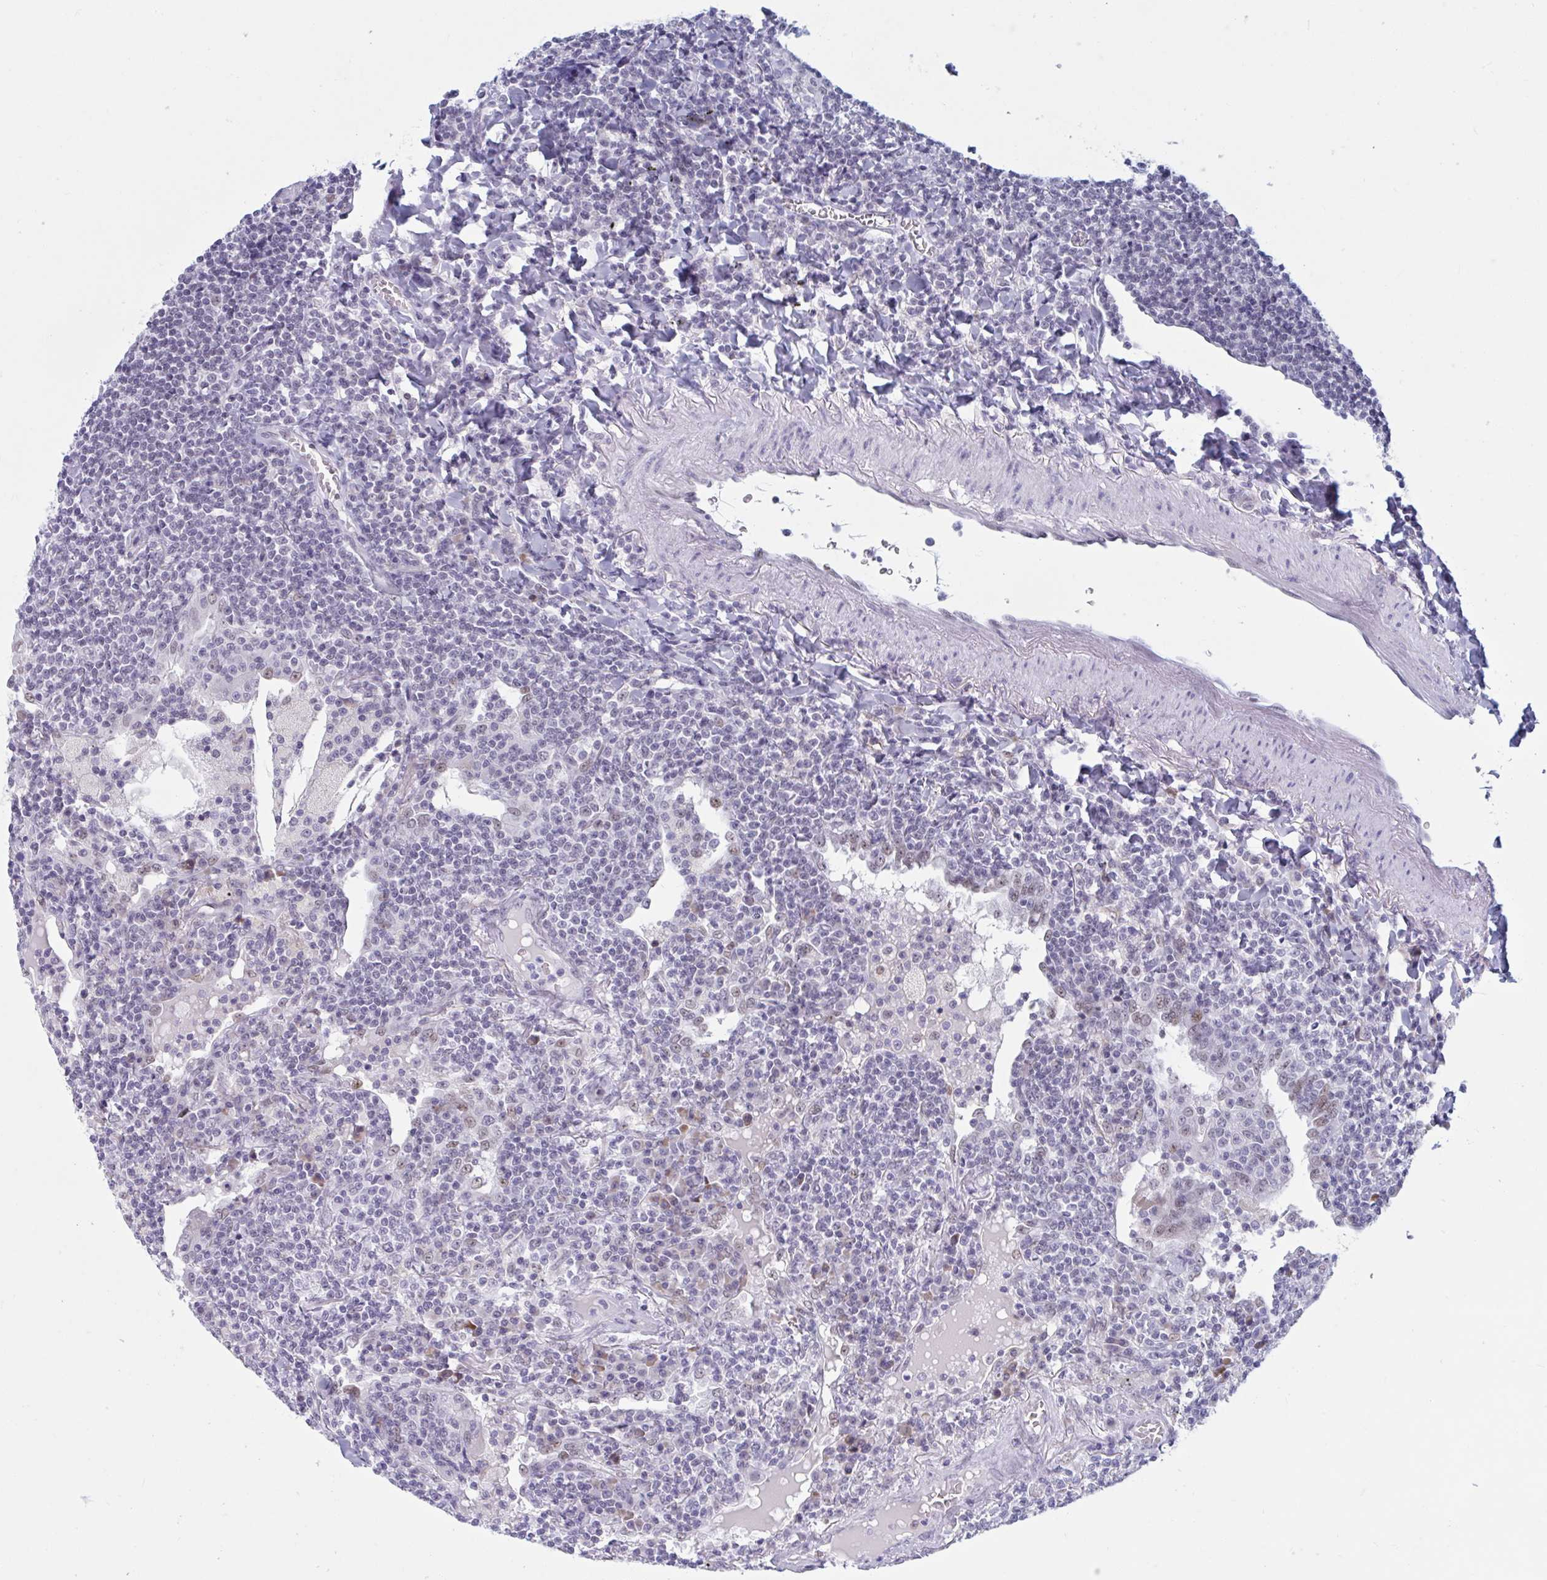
{"staining": {"intensity": "negative", "quantity": "none", "location": "none"}, "tissue": "lymphoma", "cell_type": "Tumor cells", "image_type": "cancer", "snomed": [{"axis": "morphology", "description": "Malignant lymphoma, non-Hodgkin's type, Low grade"}, {"axis": "topography", "description": "Lung"}], "caption": "A histopathology image of human lymphoma is negative for staining in tumor cells.", "gene": "MSMB", "patient": {"sex": "female", "age": 71}}